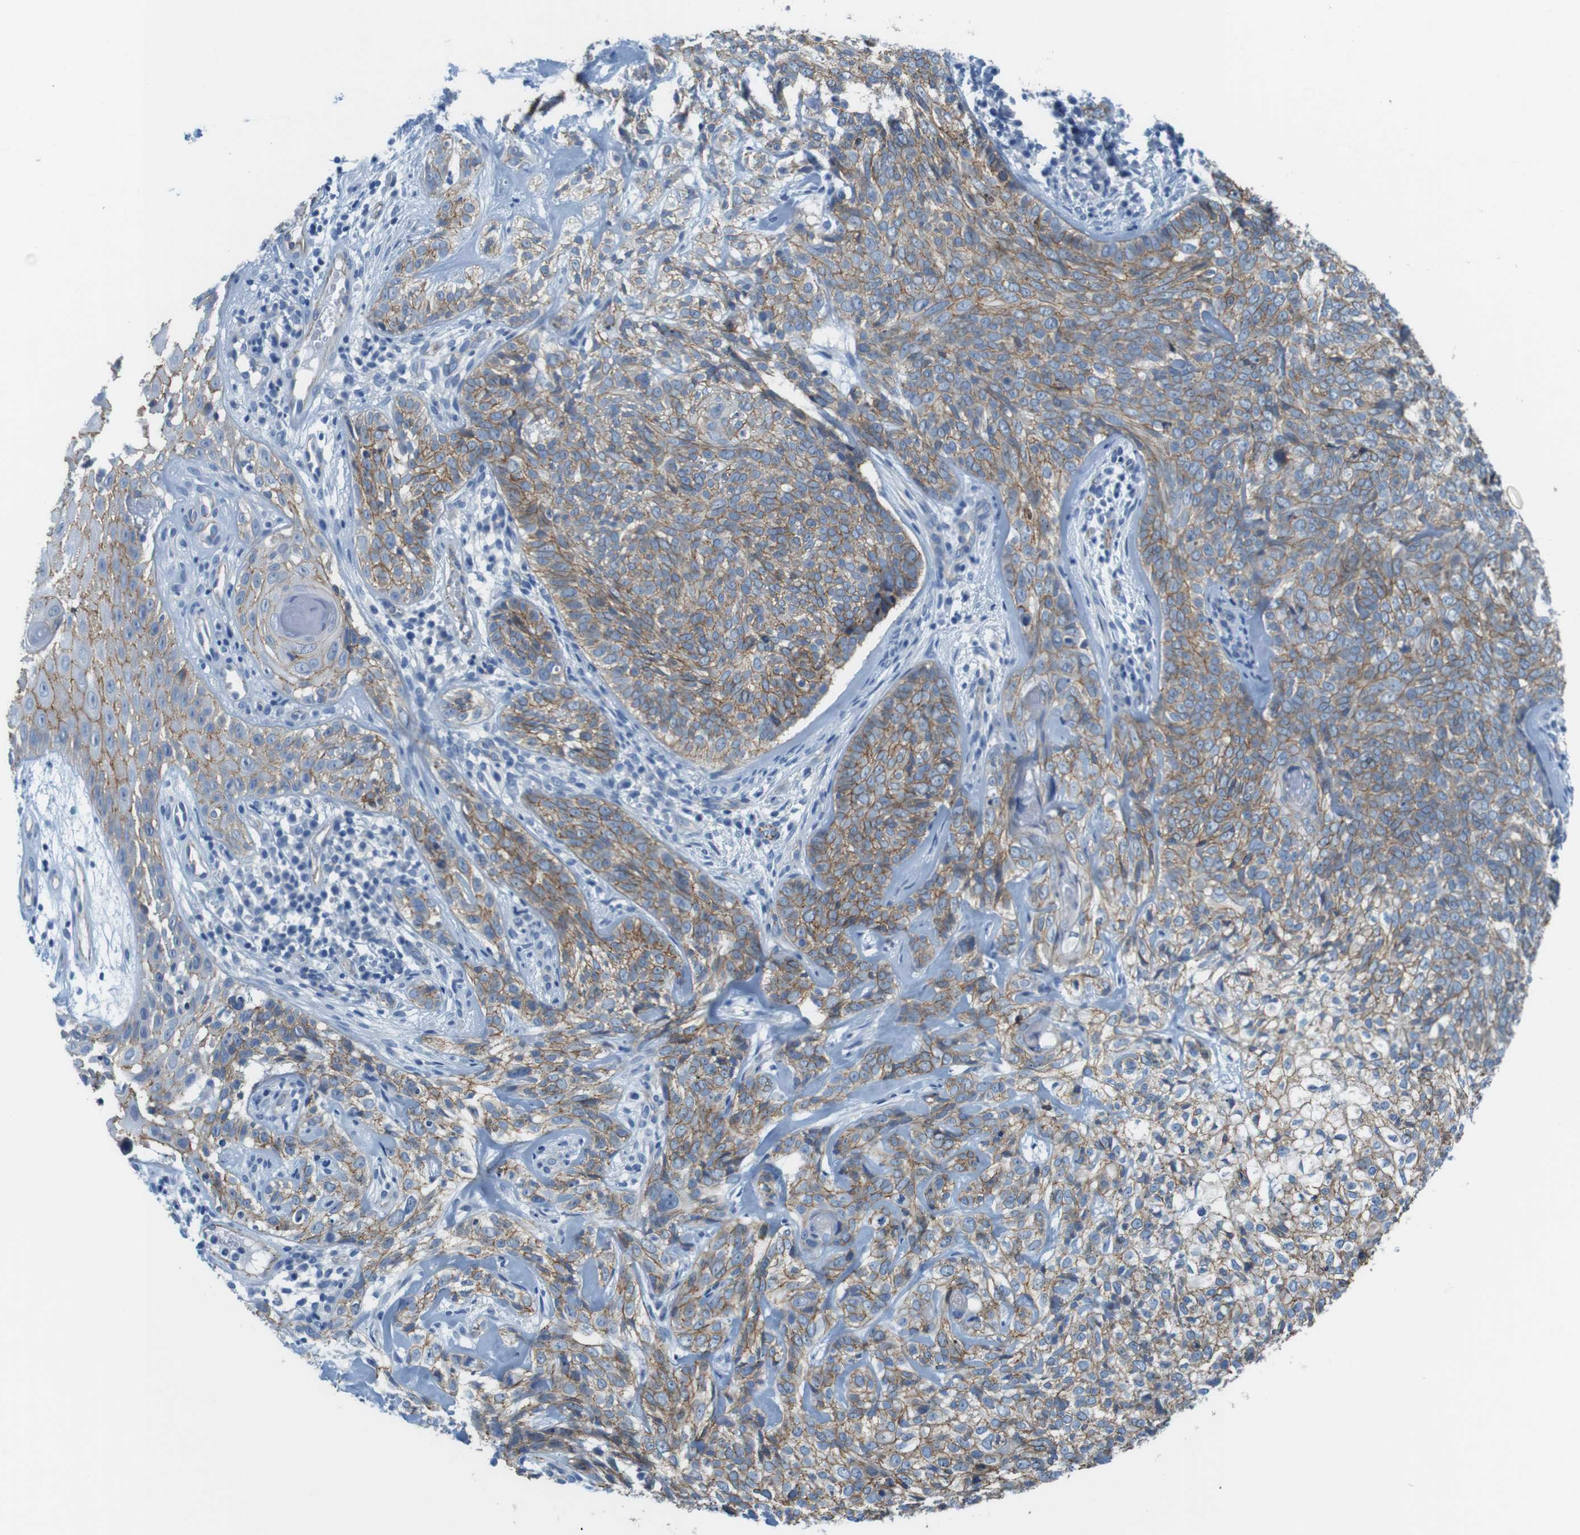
{"staining": {"intensity": "moderate", "quantity": ">75%", "location": "cytoplasmic/membranous"}, "tissue": "skin cancer", "cell_type": "Tumor cells", "image_type": "cancer", "snomed": [{"axis": "morphology", "description": "Basal cell carcinoma"}, {"axis": "topography", "description": "Skin"}], "caption": "IHC of skin cancer (basal cell carcinoma) reveals medium levels of moderate cytoplasmic/membranous positivity in about >75% of tumor cells. The staining was performed using DAB (3,3'-diaminobenzidine), with brown indicating positive protein expression. Nuclei are stained blue with hematoxylin.", "gene": "SLC6A6", "patient": {"sex": "male", "age": 72}}